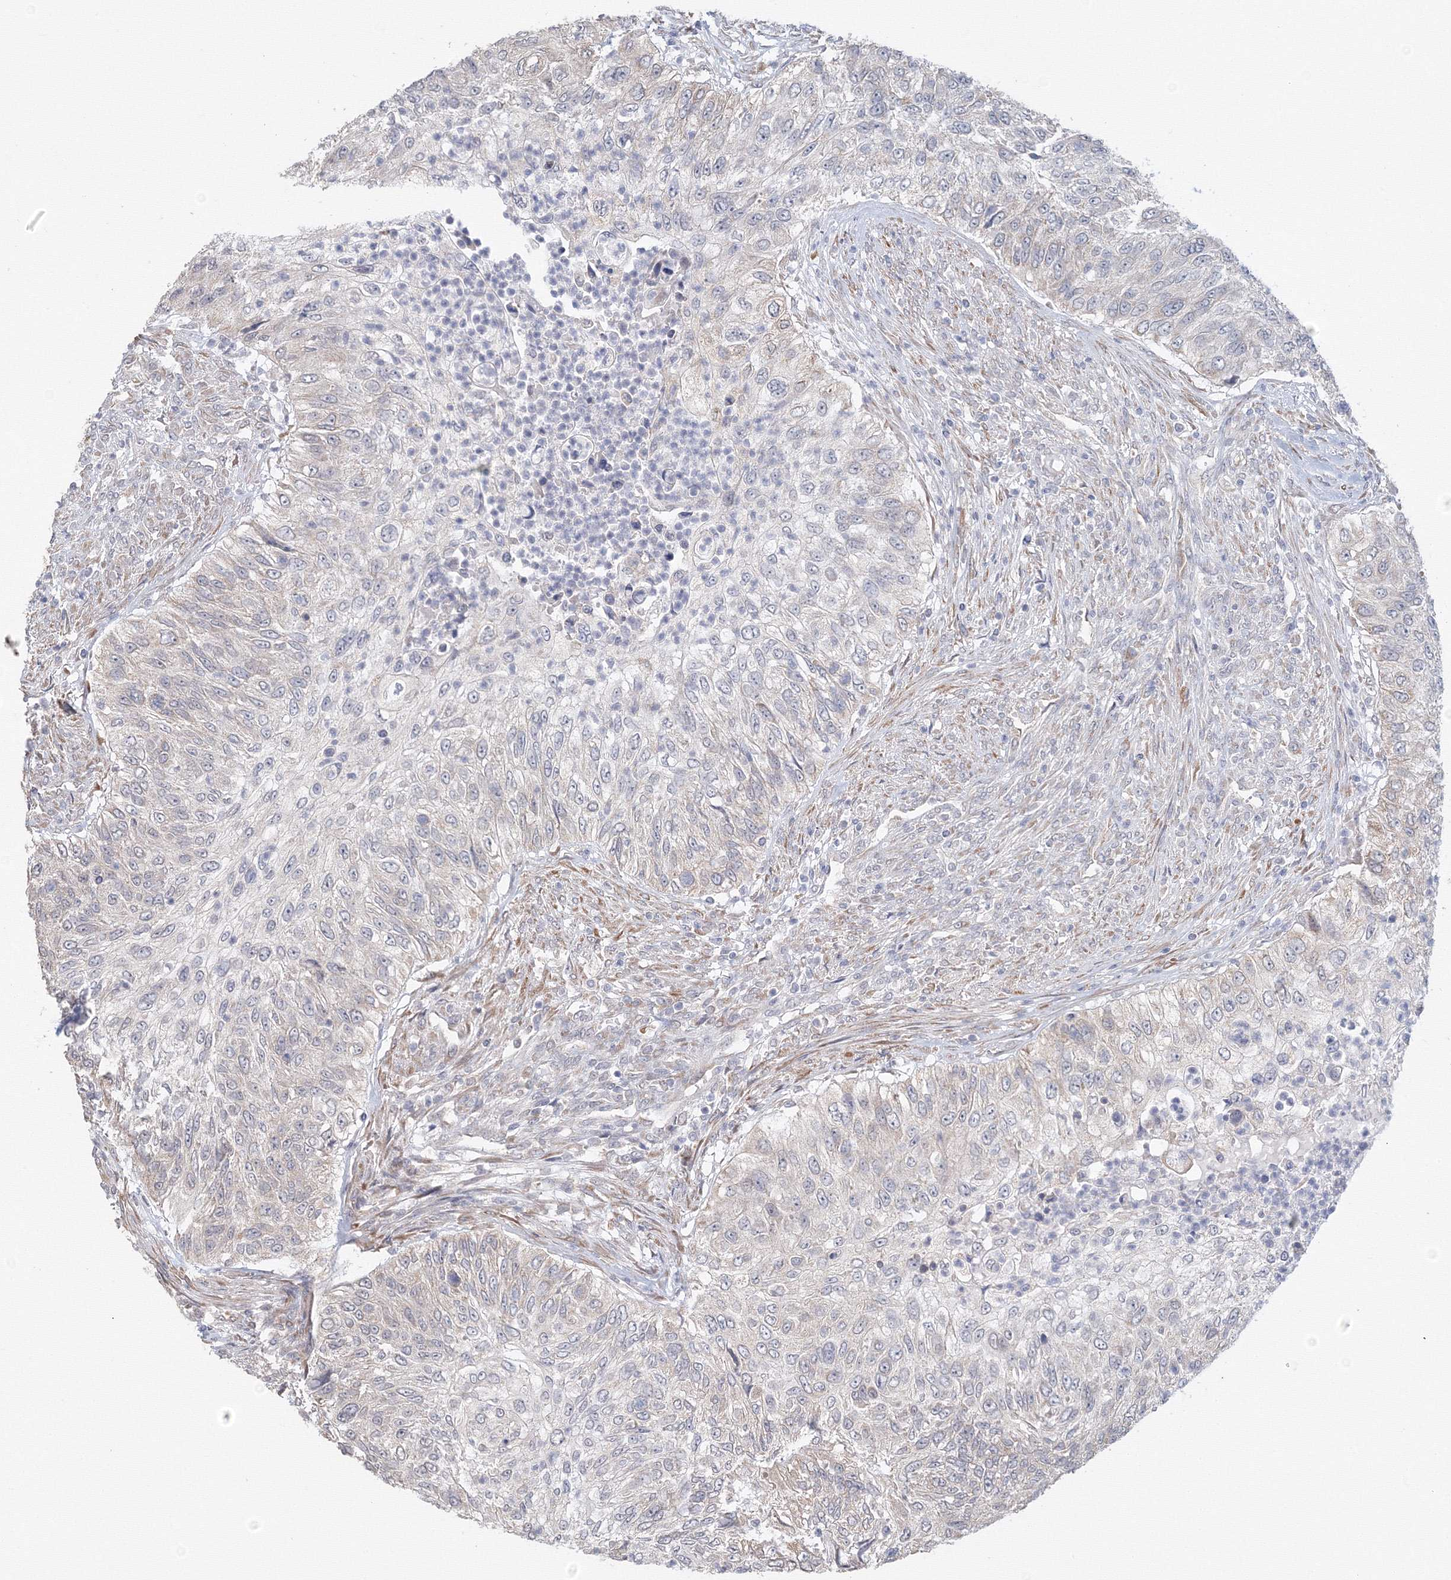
{"staining": {"intensity": "negative", "quantity": "none", "location": "none"}, "tissue": "urothelial cancer", "cell_type": "Tumor cells", "image_type": "cancer", "snomed": [{"axis": "morphology", "description": "Urothelial carcinoma, High grade"}, {"axis": "topography", "description": "Urinary bladder"}], "caption": "Urothelial cancer was stained to show a protein in brown. There is no significant staining in tumor cells.", "gene": "DHRS12", "patient": {"sex": "female", "age": 60}}